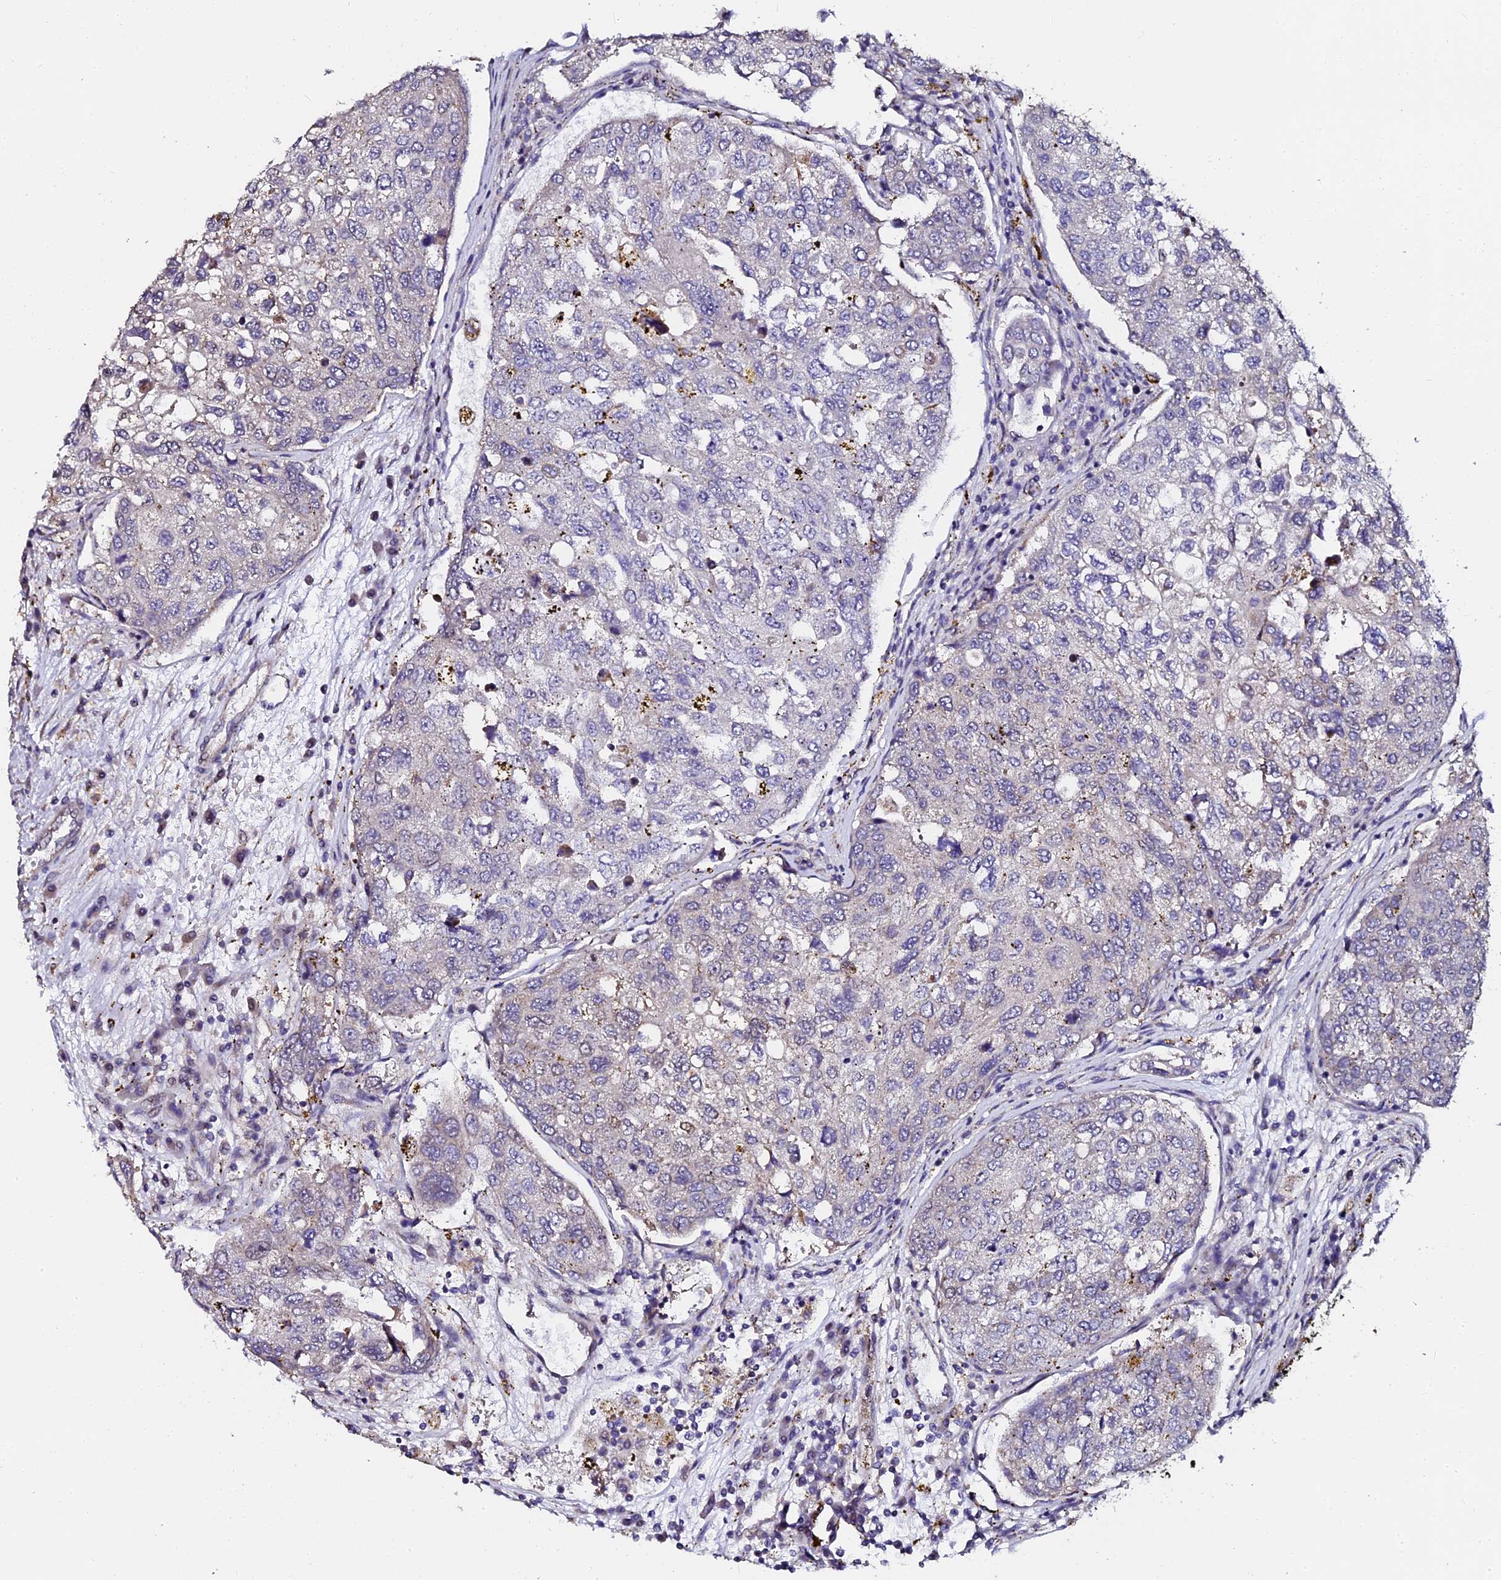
{"staining": {"intensity": "negative", "quantity": "none", "location": "none"}, "tissue": "urothelial cancer", "cell_type": "Tumor cells", "image_type": "cancer", "snomed": [{"axis": "morphology", "description": "Urothelial carcinoma, High grade"}, {"axis": "topography", "description": "Lymph node"}, {"axis": "topography", "description": "Urinary bladder"}], "caption": "Immunohistochemistry of urothelial cancer exhibits no positivity in tumor cells.", "gene": "GPN3", "patient": {"sex": "male", "age": 51}}